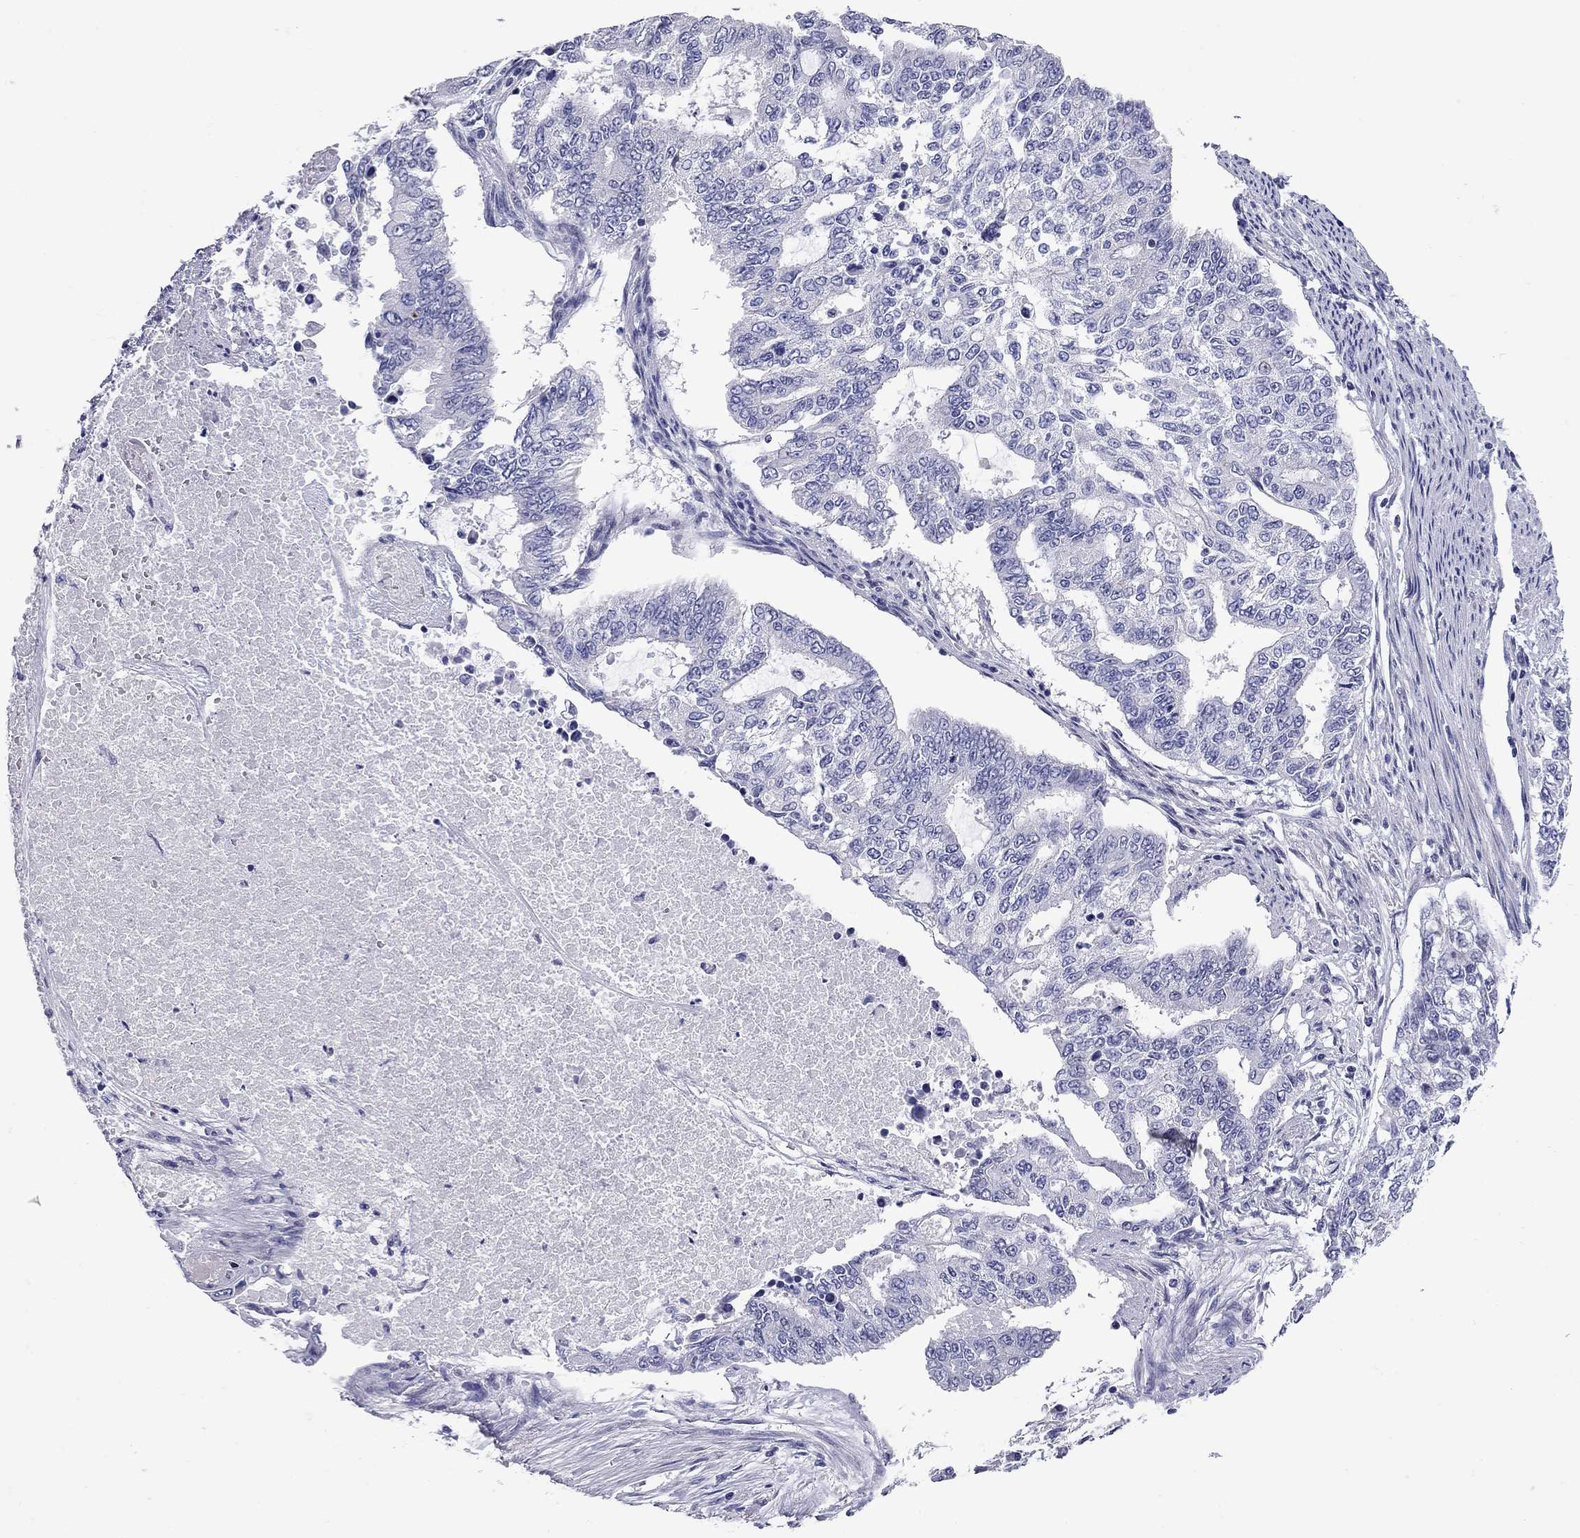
{"staining": {"intensity": "negative", "quantity": "none", "location": "none"}, "tissue": "endometrial cancer", "cell_type": "Tumor cells", "image_type": "cancer", "snomed": [{"axis": "morphology", "description": "Adenocarcinoma, NOS"}, {"axis": "topography", "description": "Uterus"}], "caption": "IHC photomicrograph of neoplastic tissue: human endometrial cancer stained with DAB displays no significant protein positivity in tumor cells.", "gene": "C8orf88", "patient": {"sex": "female", "age": 59}}